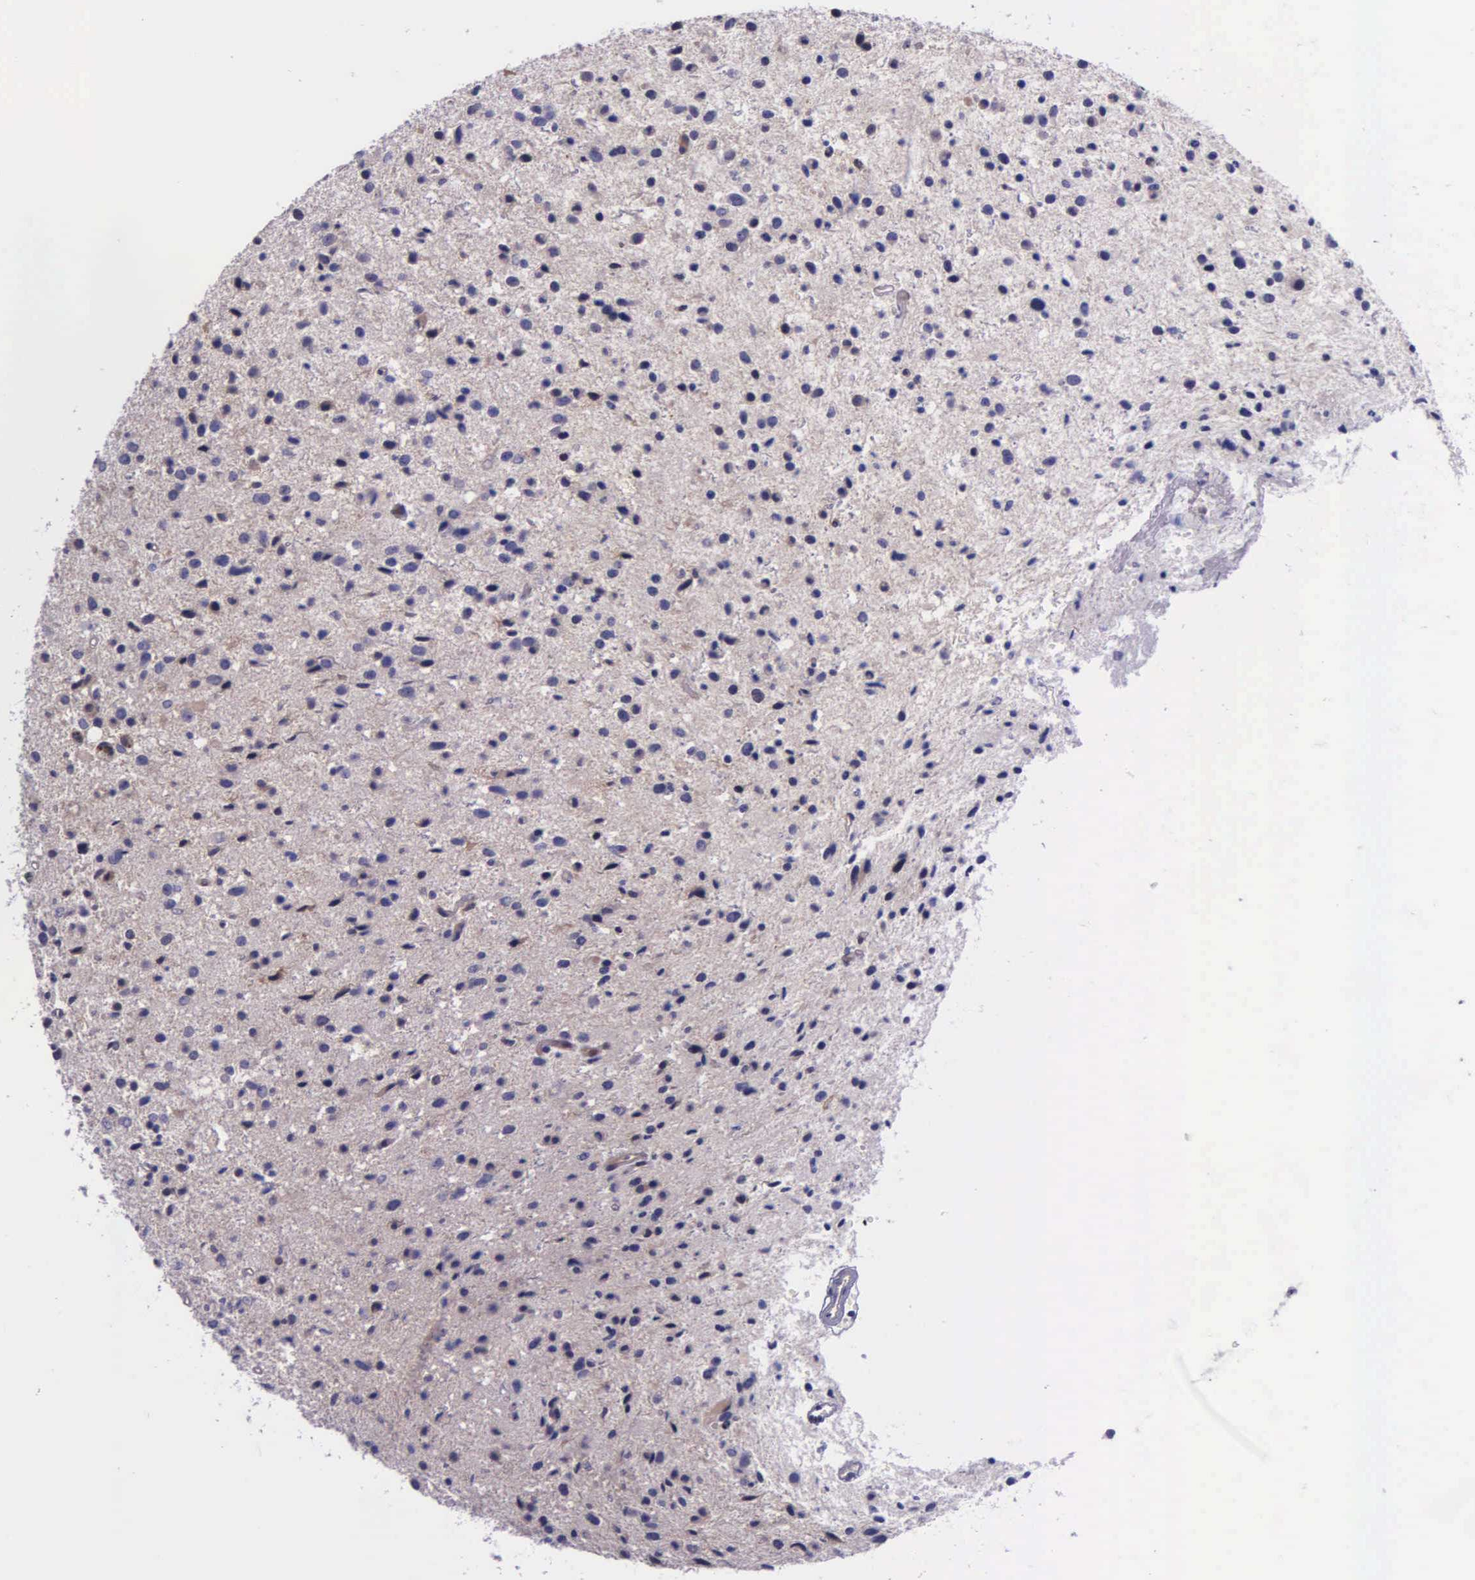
{"staining": {"intensity": "negative", "quantity": "none", "location": "none"}, "tissue": "glioma", "cell_type": "Tumor cells", "image_type": "cancer", "snomed": [{"axis": "morphology", "description": "Glioma, malignant, Low grade"}, {"axis": "topography", "description": "Brain"}], "caption": "Immunohistochemistry (IHC) image of neoplastic tissue: malignant low-grade glioma stained with DAB (3,3'-diaminobenzidine) displays no significant protein expression in tumor cells. (DAB immunohistochemistry visualized using brightfield microscopy, high magnification).", "gene": "GMPR2", "patient": {"sex": "female", "age": 46}}